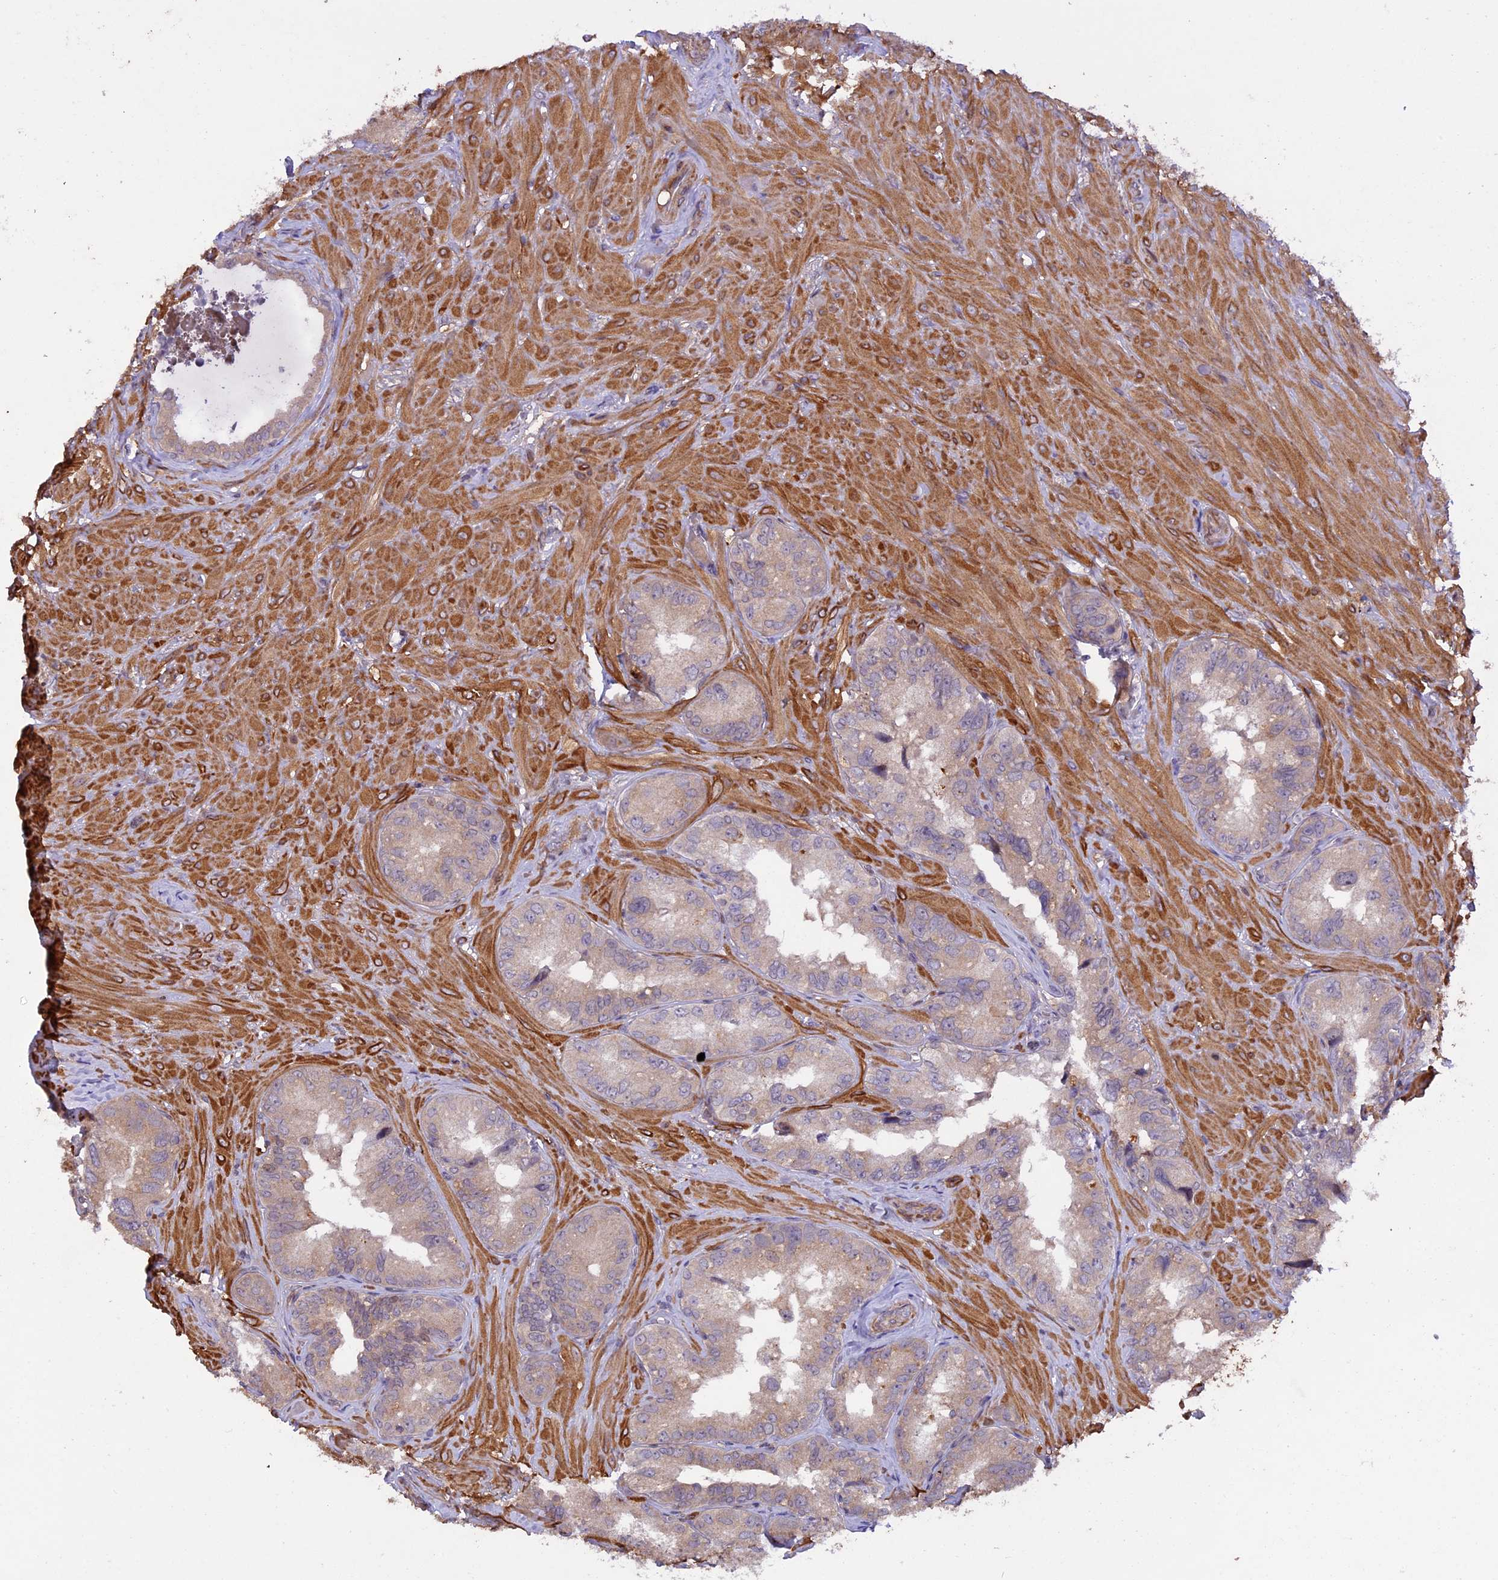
{"staining": {"intensity": "weak", "quantity": "25%-75%", "location": "cytoplasmic/membranous"}, "tissue": "seminal vesicle", "cell_type": "Glandular cells", "image_type": "normal", "snomed": [{"axis": "morphology", "description": "Normal tissue, NOS"}, {"axis": "topography", "description": "Seminal veicle"}, {"axis": "topography", "description": "Peripheral nerve tissue"}], "caption": "IHC photomicrograph of normal seminal vesicle: human seminal vesicle stained using immunohistochemistry displays low levels of weak protein expression localized specifically in the cytoplasmic/membranous of glandular cells, appearing as a cytoplasmic/membranous brown color.", "gene": "MAN2C1", "patient": {"sex": "male", "age": 67}}